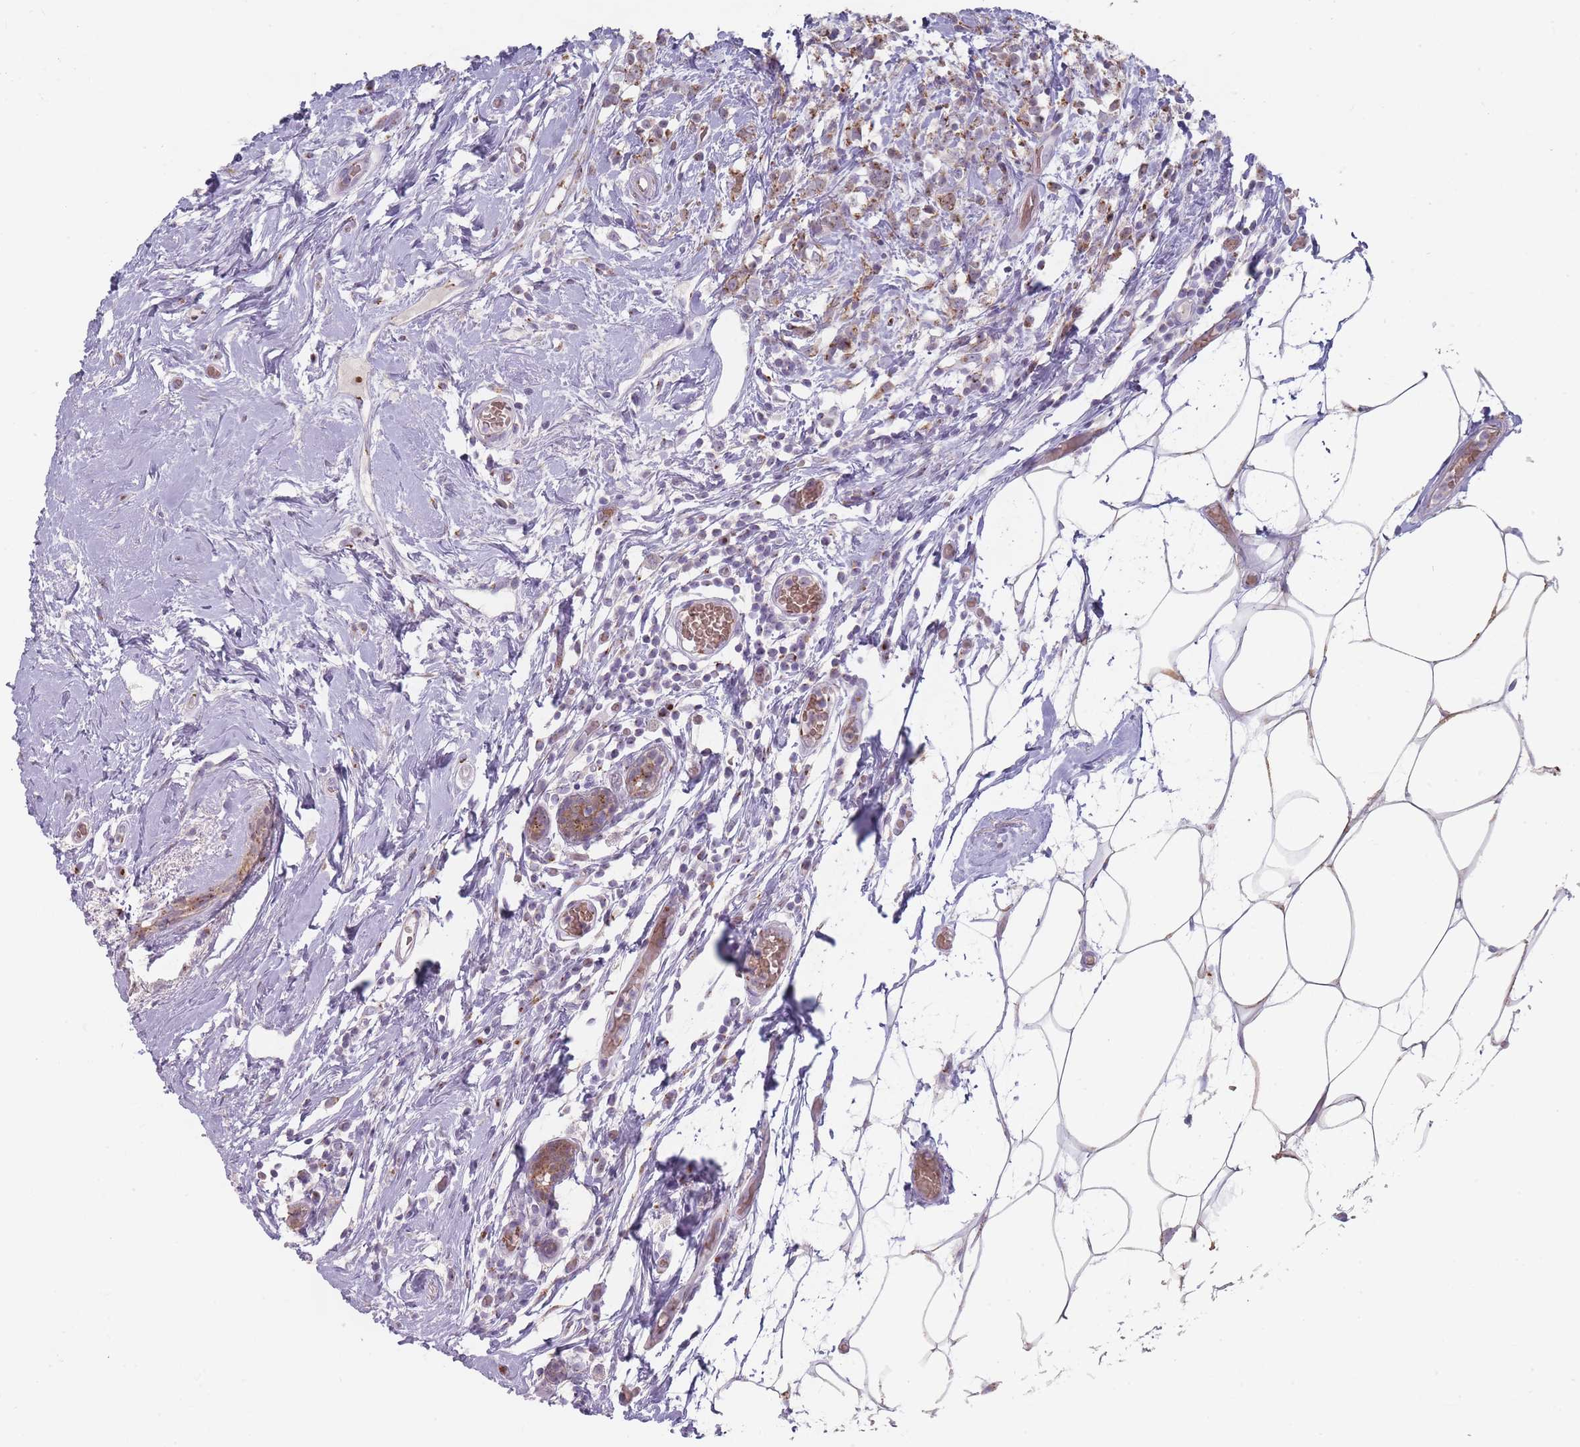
{"staining": {"intensity": "moderate", "quantity": ">75%", "location": "cytoplasmic/membranous"}, "tissue": "breast cancer", "cell_type": "Tumor cells", "image_type": "cancer", "snomed": [{"axis": "morphology", "description": "Lobular carcinoma"}, {"axis": "topography", "description": "Breast"}], "caption": "This is an image of immunohistochemistry staining of breast lobular carcinoma, which shows moderate positivity in the cytoplasmic/membranous of tumor cells.", "gene": "MAN1B1", "patient": {"sex": "female", "age": 58}}